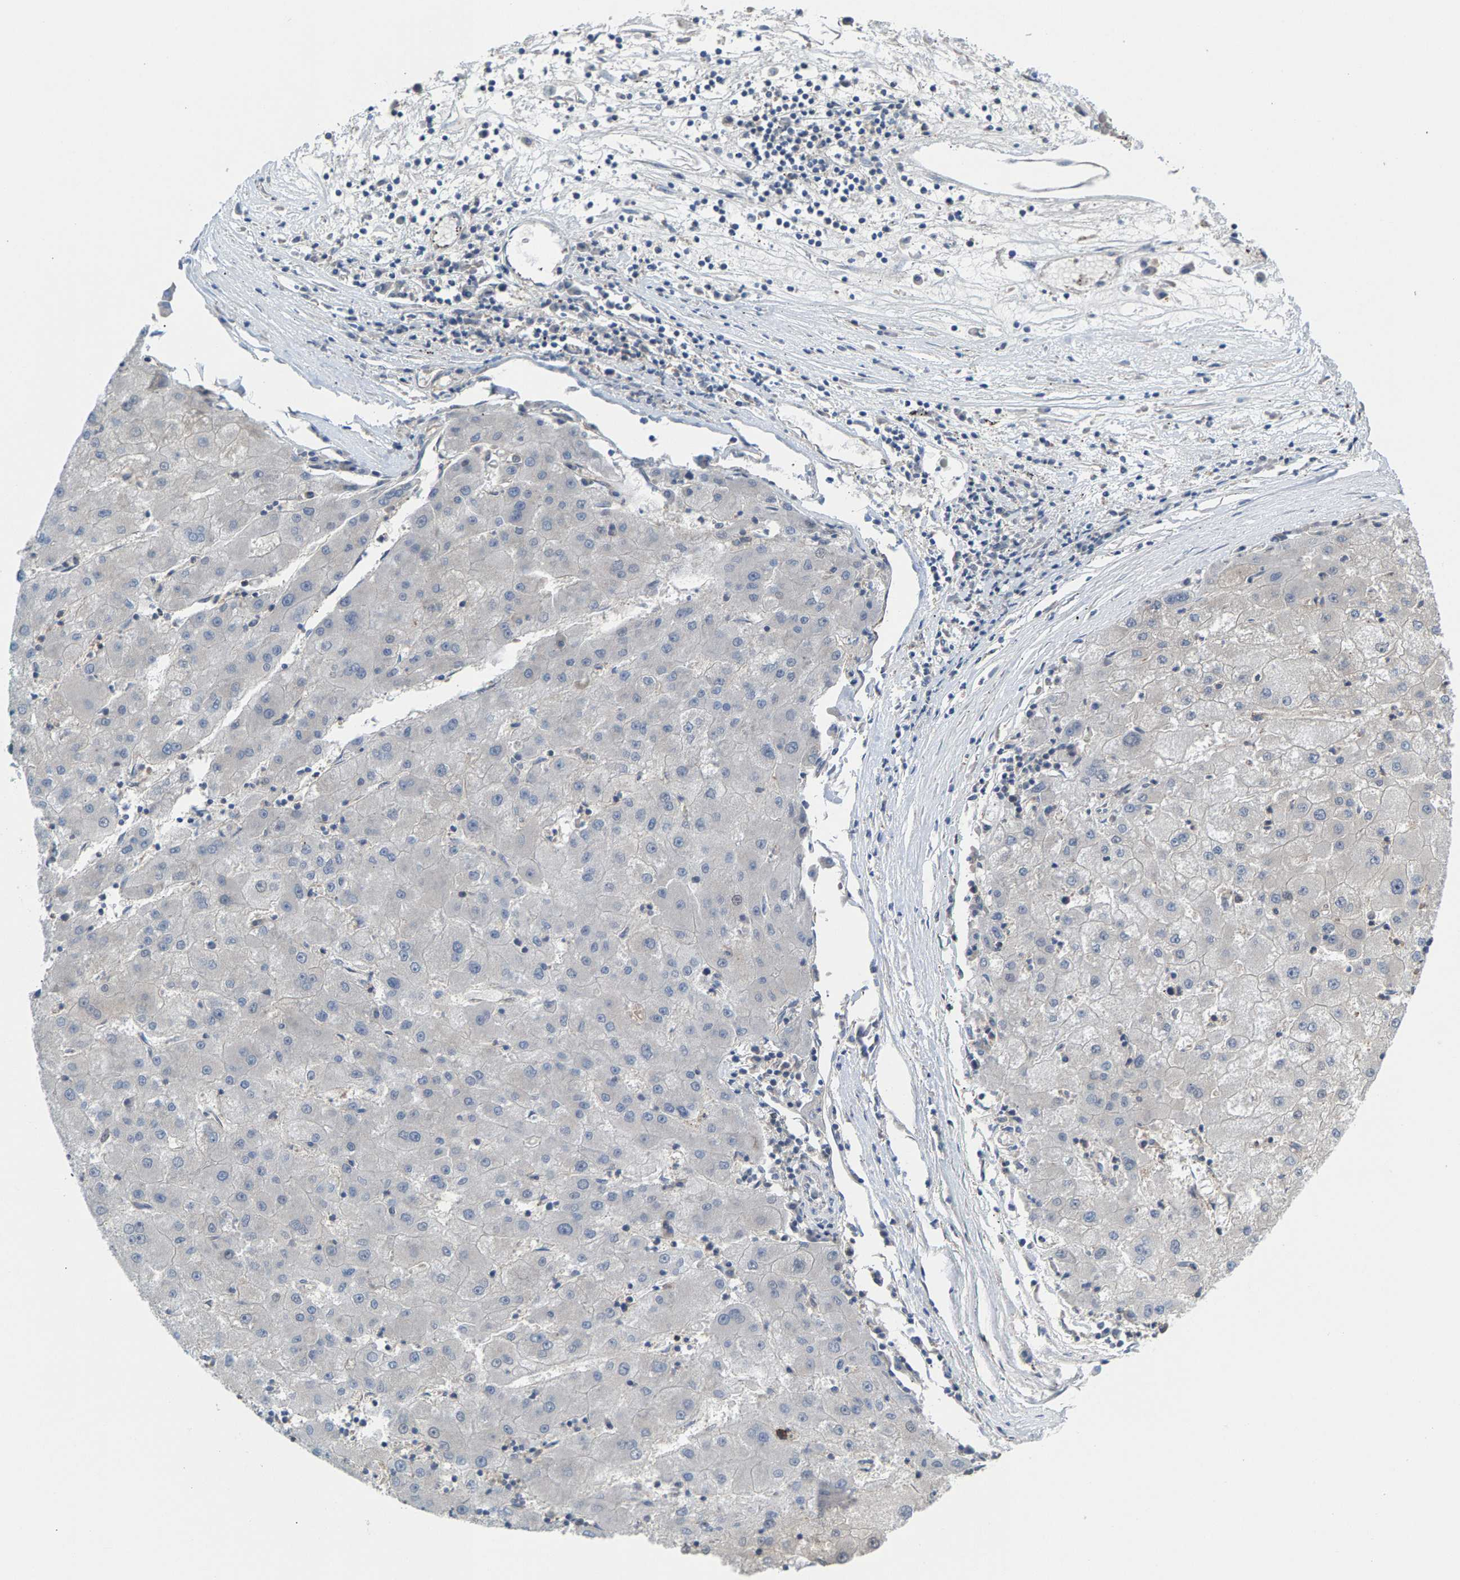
{"staining": {"intensity": "negative", "quantity": "none", "location": "none"}, "tissue": "liver cancer", "cell_type": "Tumor cells", "image_type": "cancer", "snomed": [{"axis": "morphology", "description": "Carcinoma, Hepatocellular, NOS"}, {"axis": "topography", "description": "Liver"}], "caption": "Immunohistochemical staining of liver cancer reveals no significant positivity in tumor cells.", "gene": "MRM1", "patient": {"sex": "male", "age": 72}}